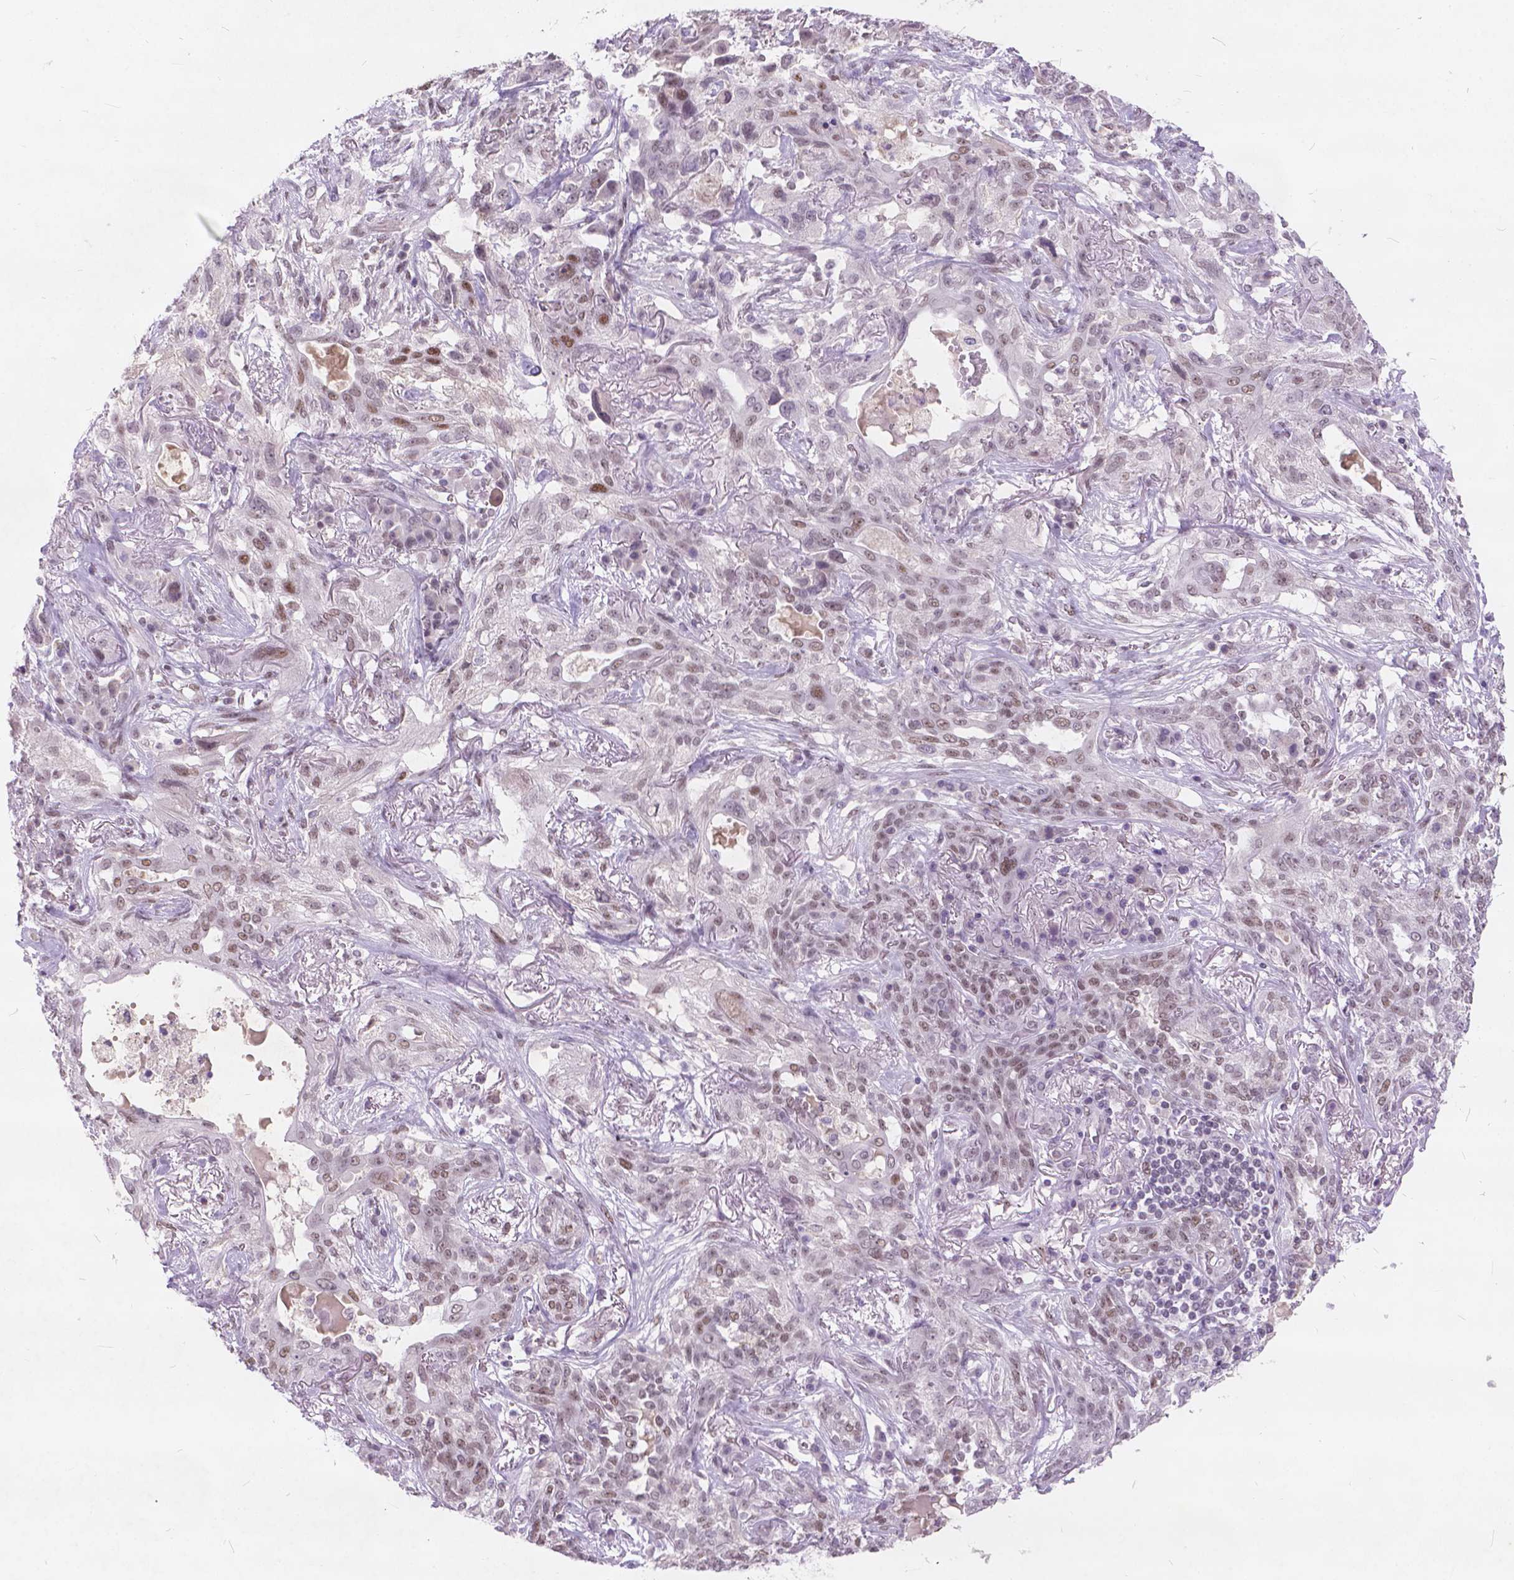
{"staining": {"intensity": "weak", "quantity": ">75%", "location": "nuclear"}, "tissue": "lung cancer", "cell_type": "Tumor cells", "image_type": "cancer", "snomed": [{"axis": "morphology", "description": "Squamous cell carcinoma, NOS"}, {"axis": "topography", "description": "Lung"}], "caption": "An image of human lung cancer (squamous cell carcinoma) stained for a protein reveals weak nuclear brown staining in tumor cells. (DAB (3,3'-diaminobenzidine) IHC with brightfield microscopy, high magnification).", "gene": "FAM53A", "patient": {"sex": "female", "age": 70}}